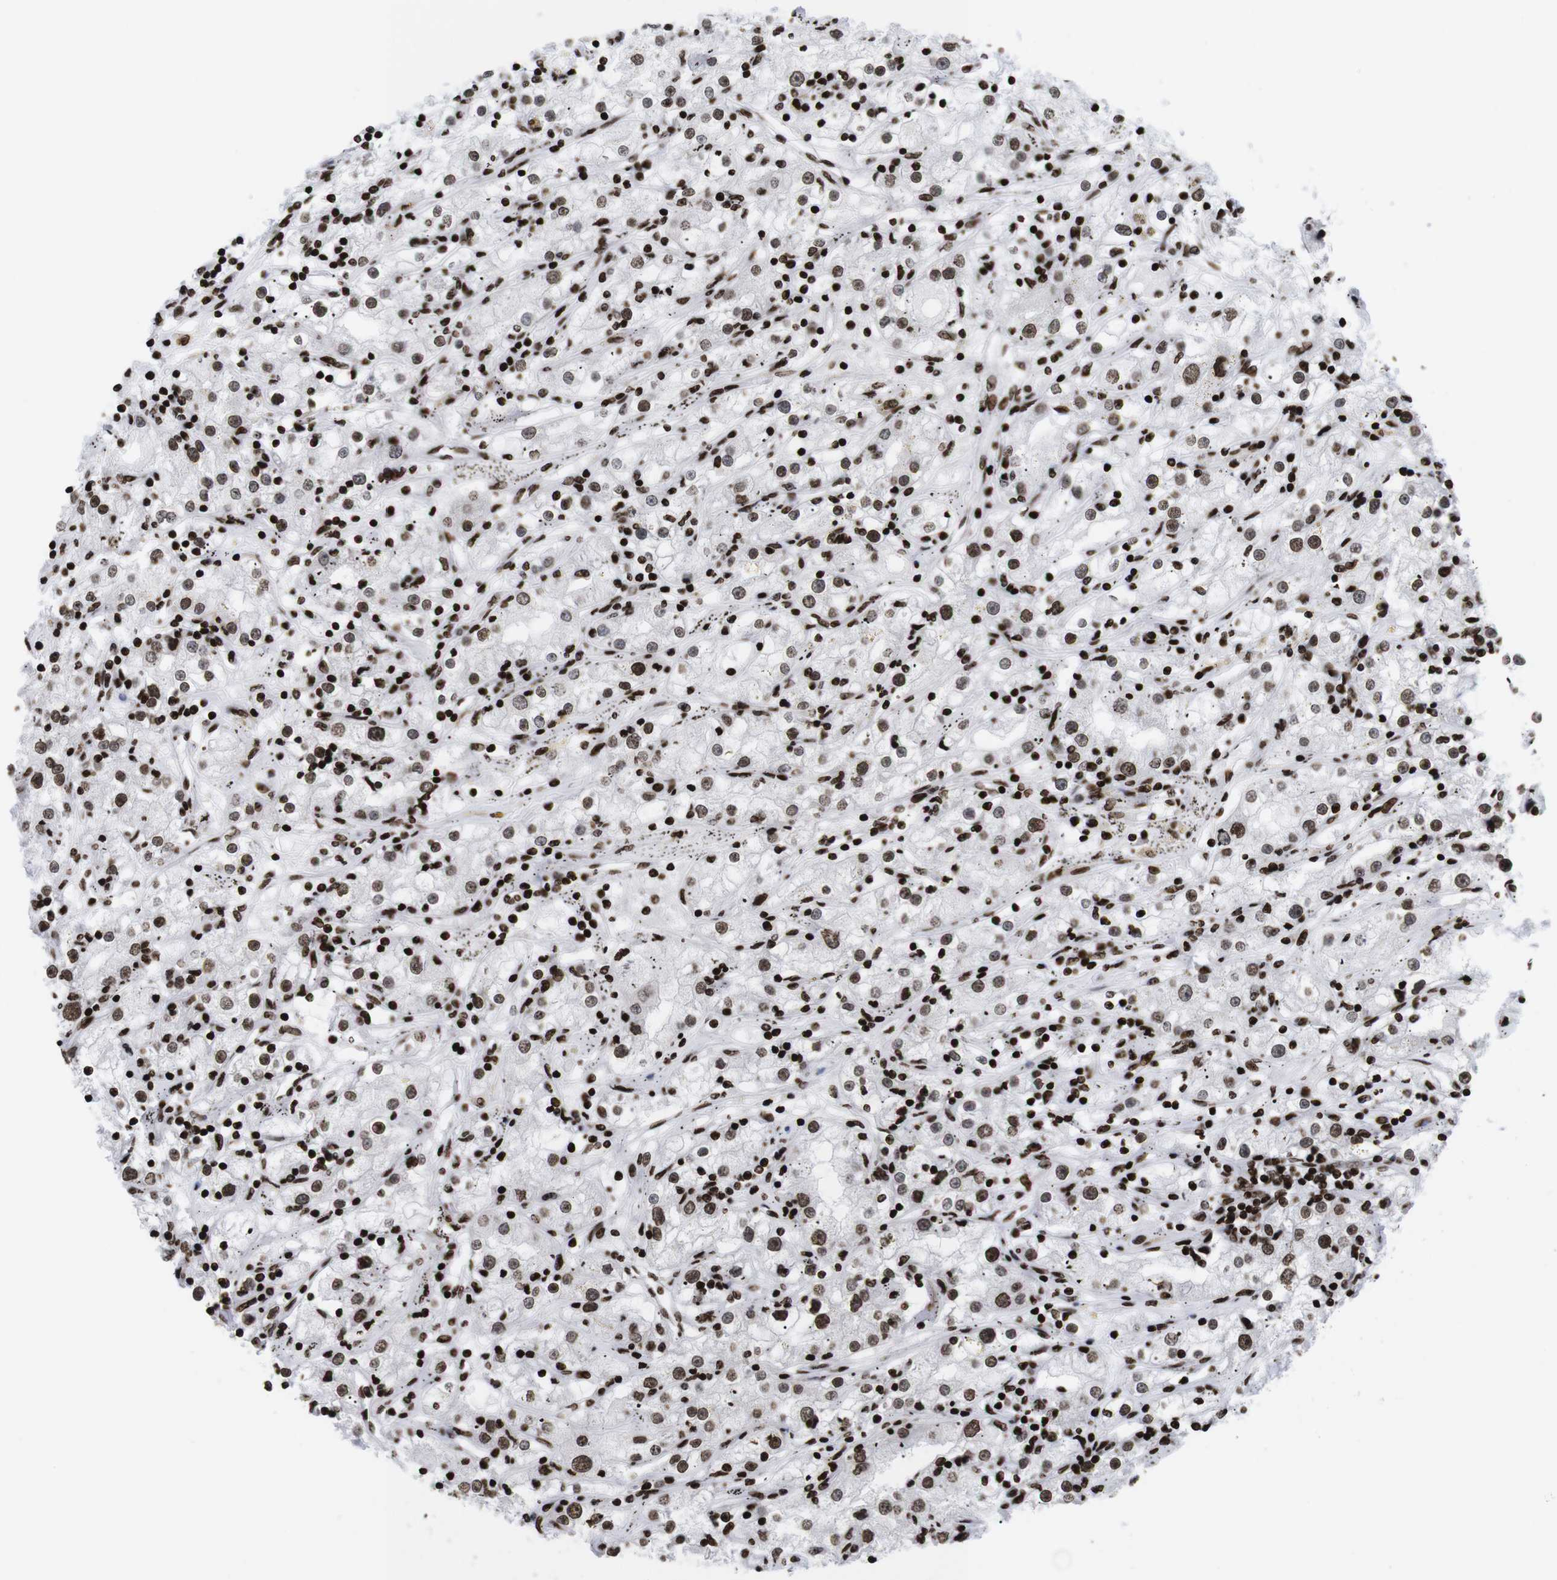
{"staining": {"intensity": "strong", "quantity": ">75%", "location": "nuclear"}, "tissue": "renal cancer", "cell_type": "Tumor cells", "image_type": "cancer", "snomed": [{"axis": "morphology", "description": "Adenocarcinoma, NOS"}, {"axis": "topography", "description": "Kidney"}], "caption": "A micrograph of human adenocarcinoma (renal) stained for a protein exhibits strong nuclear brown staining in tumor cells.", "gene": "H1-4", "patient": {"sex": "male", "age": 56}}